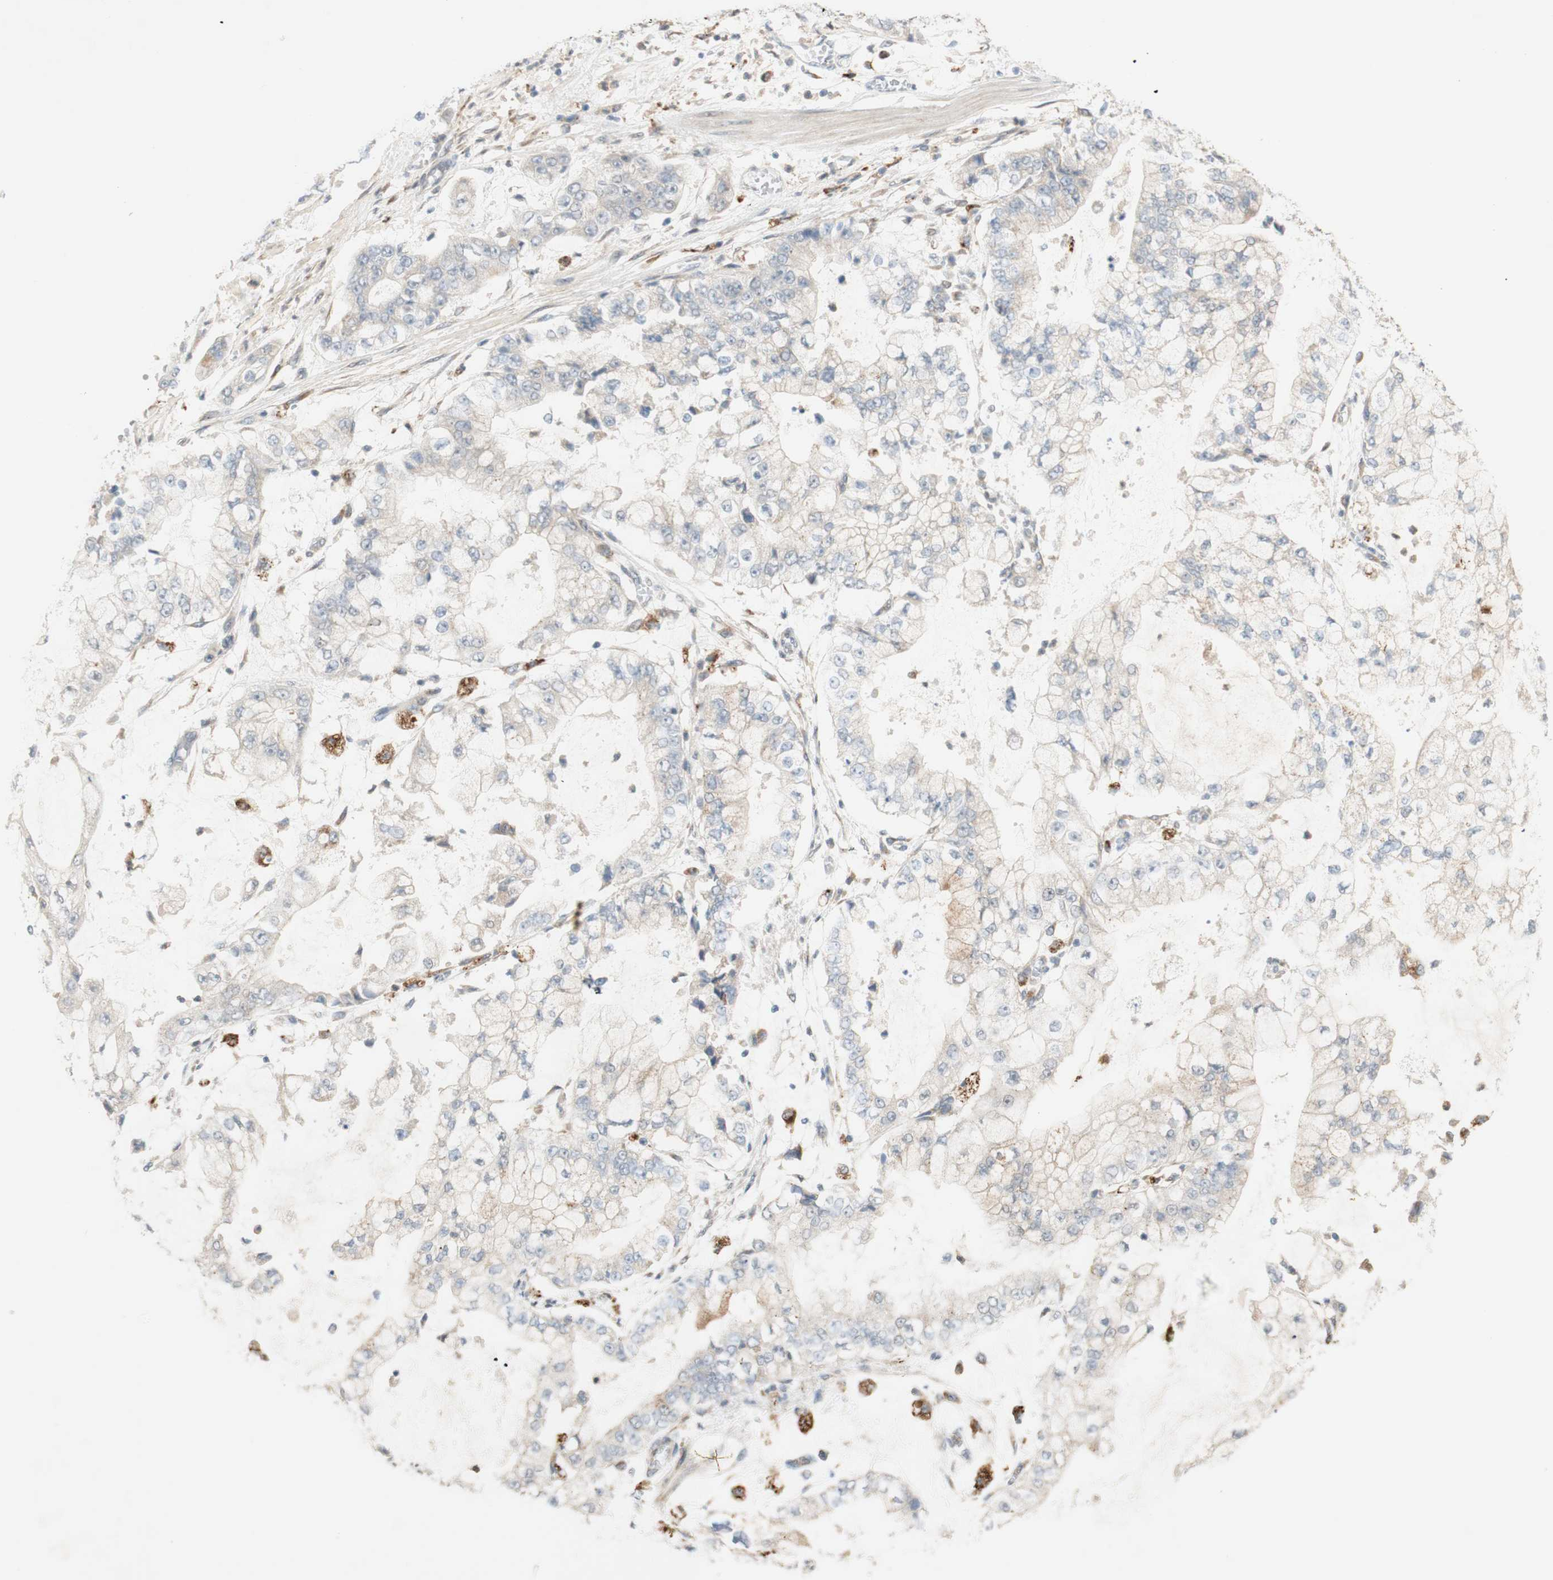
{"staining": {"intensity": "weak", "quantity": "<25%", "location": "cytoplasmic/membranous"}, "tissue": "stomach cancer", "cell_type": "Tumor cells", "image_type": "cancer", "snomed": [{"axis": "morphology", "description": "Adenocarcinoma, NOS"}, {"axis": "topography", "description": "Stomach"}], "caption": "IHC of adenocarcinoma (stomach) reveals no staining in tumor cells.", "gene": "GAPT", "patient": {"sex": "male", "age": 76}}